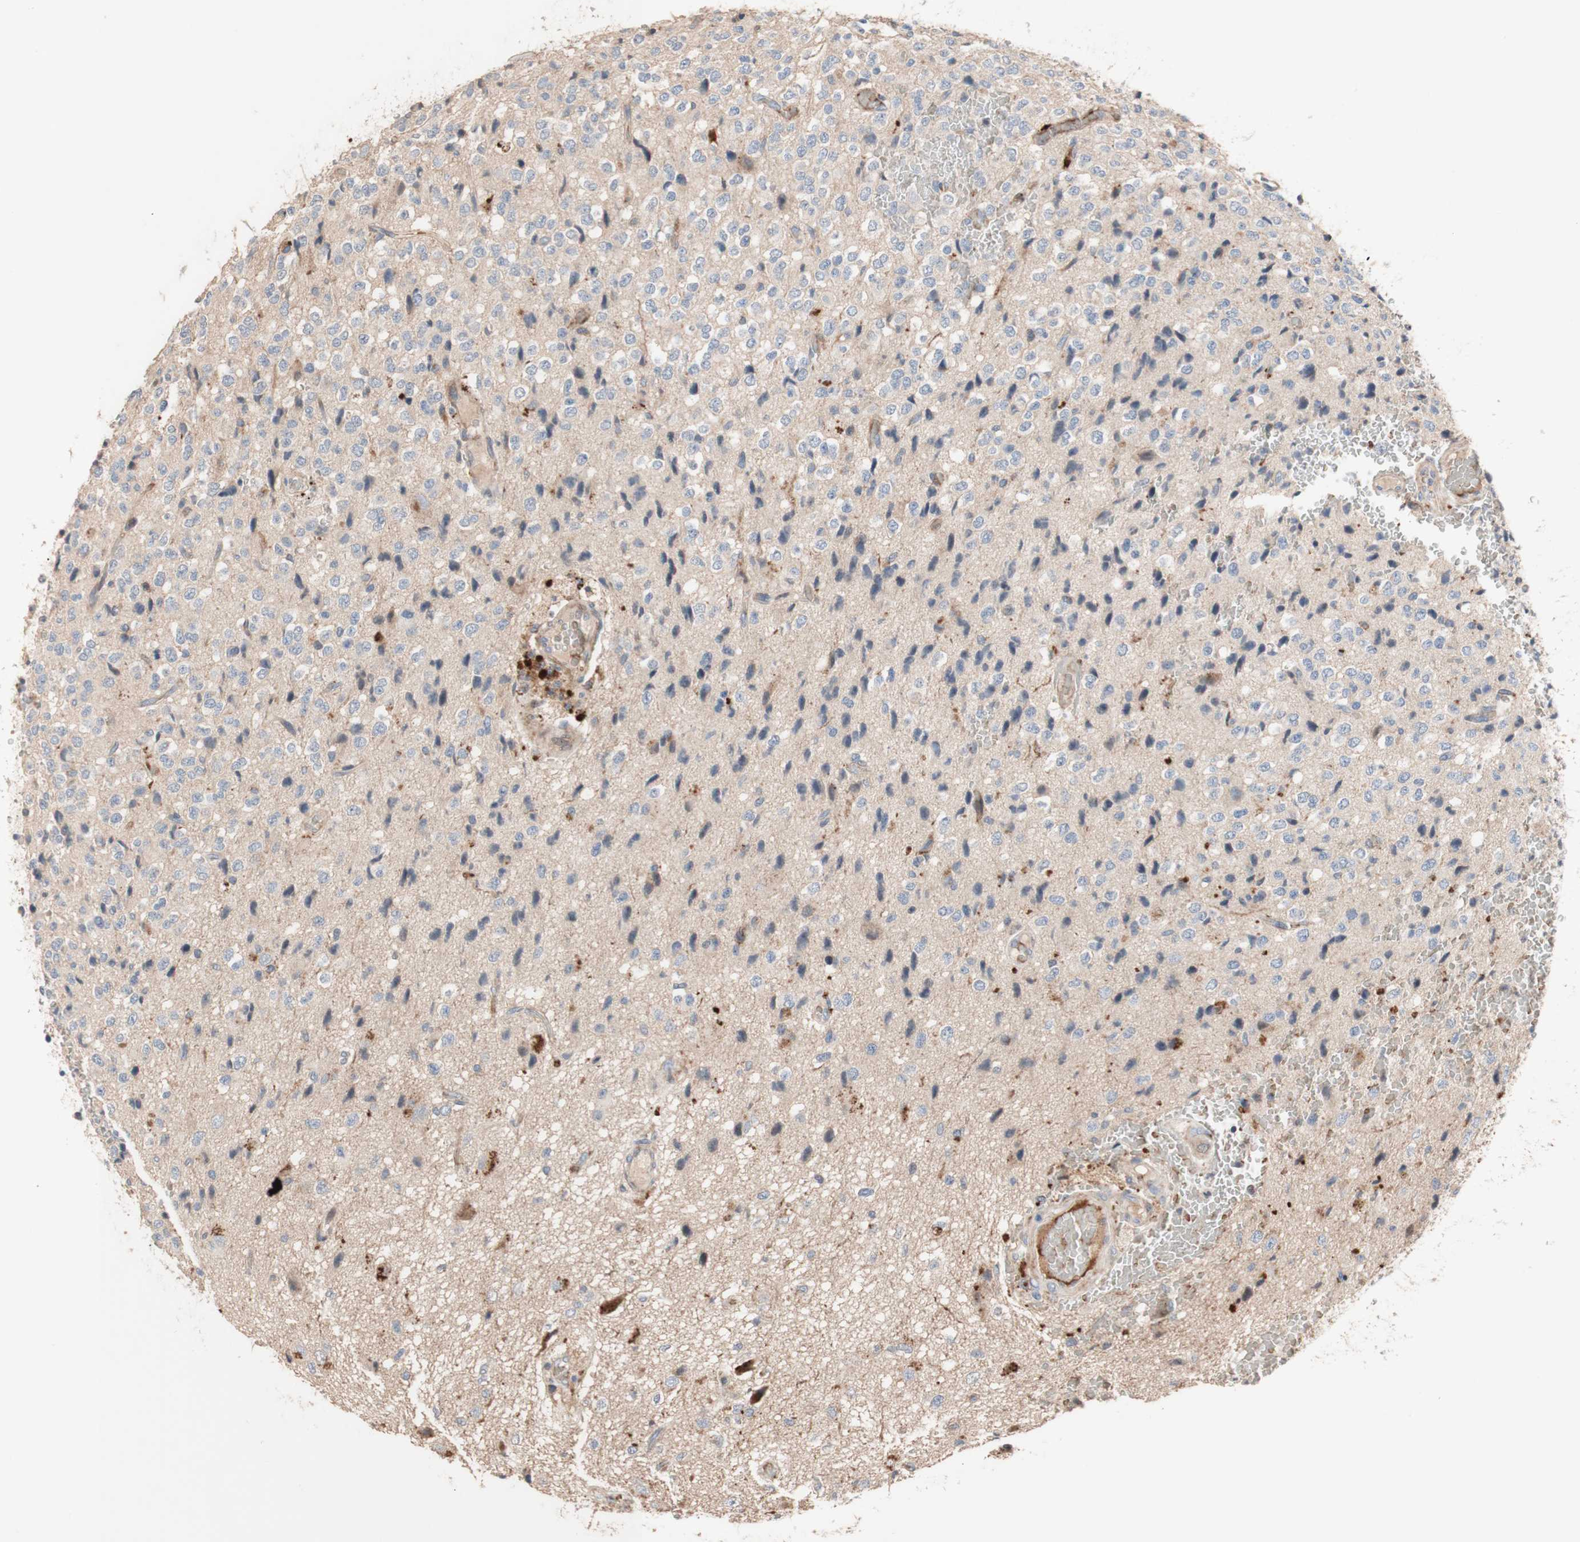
{"staining": {"intensity": "negative", "quantity": "none", "location": "none"}, "tissue": "glioma", "cell_type": "Tumor cells", "image_type": "cancer", "snomed": [{"axis": "morphology", "description": "Glioma, malignant, High grade"}, {"axis": "topography", "description": "pancreas cauda"}], "caption": "An immunohistochemistry image of malignant high-grade glioma is shown. There is no staining in tumor cells of malignant high-grade glioma. Nuclei are stained in blue.", "gene": "CDON", "patient": {"sex": "male", "age": 60}}